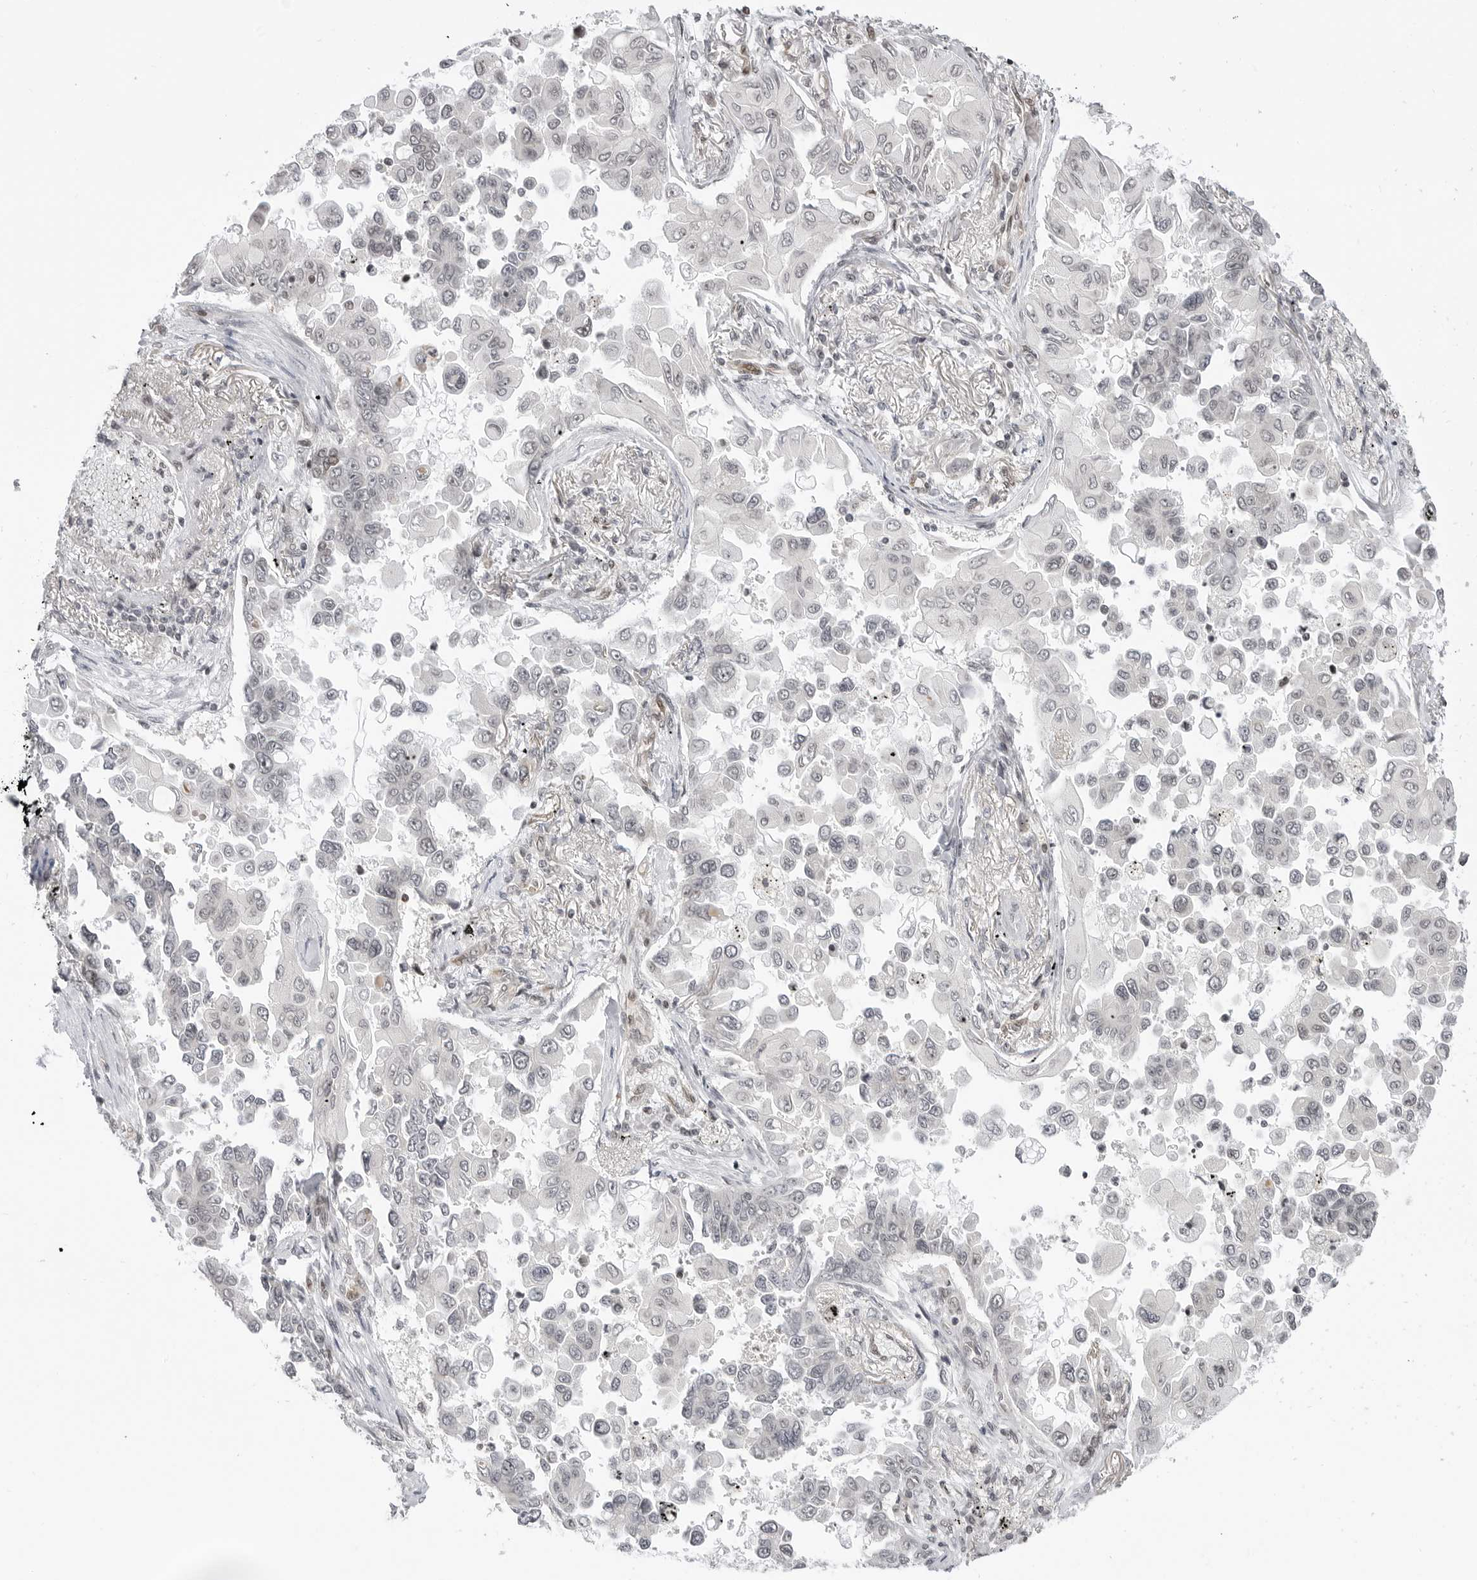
{"staining": {"intensity": "negative", "quantity": "none", "location": "none"}, "tissue": "lung cancer", "cell_type": "Tumor cells", "image_type": "cancer", "snomed": [{"axis": "morphology", "description": "Adenocarcinoma, NOS"}, {"axis": "topography", "description": "Lung"}], "caption": "An immunohistochemistry image of adenocarcinoma (lung) is shown. There is no staining in tumor cells of adenocarcinoma (lung).", "gene": "C8orf33", "patient": {"sex": "female", "age": 67}}